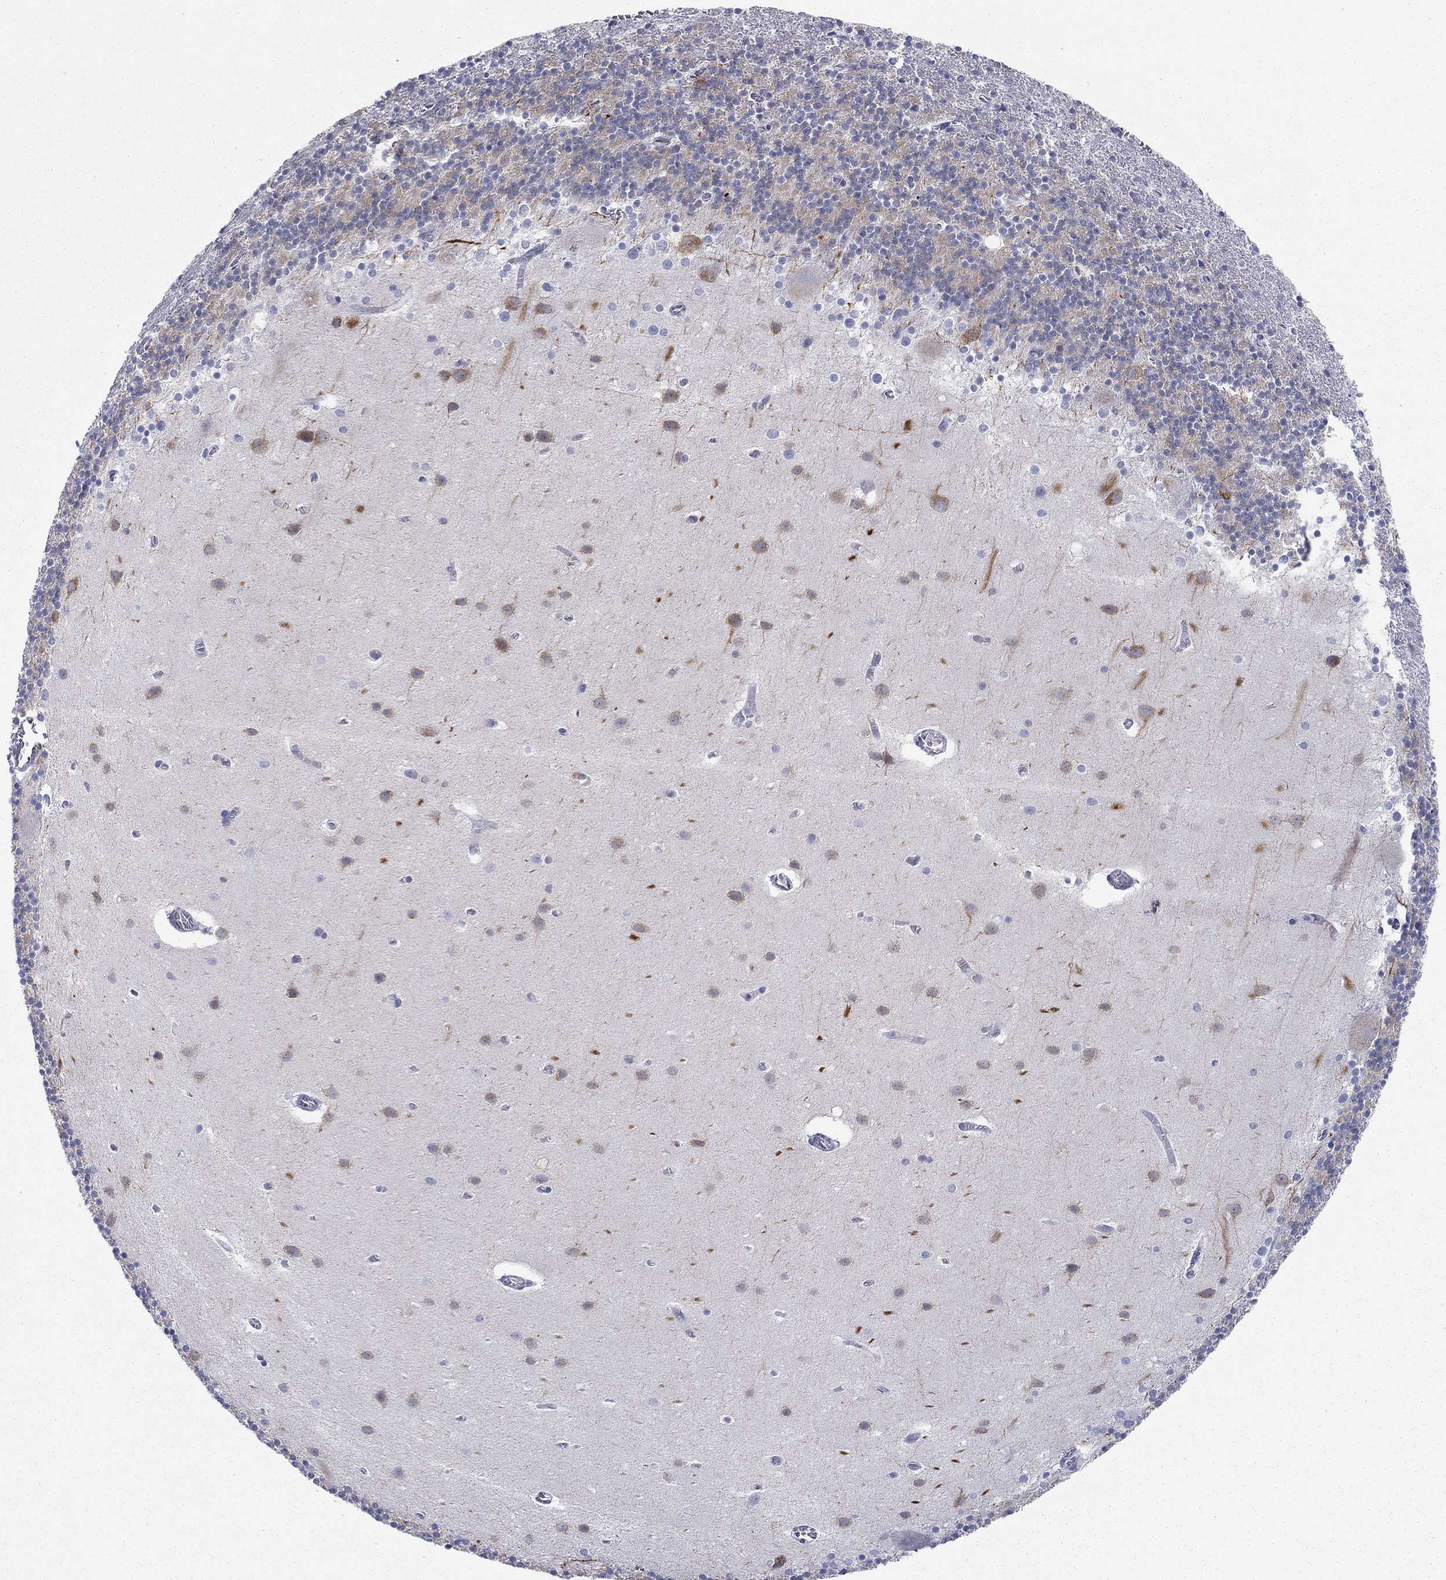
{"staining": {"intensity": "negative", "quantity": "none", "location": "none"}, "tissue": "cerebellum", "cell_type": "Cells in granular layer", "image_type": "normal", "snomed": [{"axis": "morphology", "description": "Normal tissue, NOS"}, {"axis": "topography", "description": "Cerebellum"}], "caption": "Cells in granular layer show no significant positivity in unremarkable cerebellum. (Brightfield microscopy of DAB IHC at high magnification).", "gene": "KCNH1", "patient": {"sex": "male", "age": 70}}